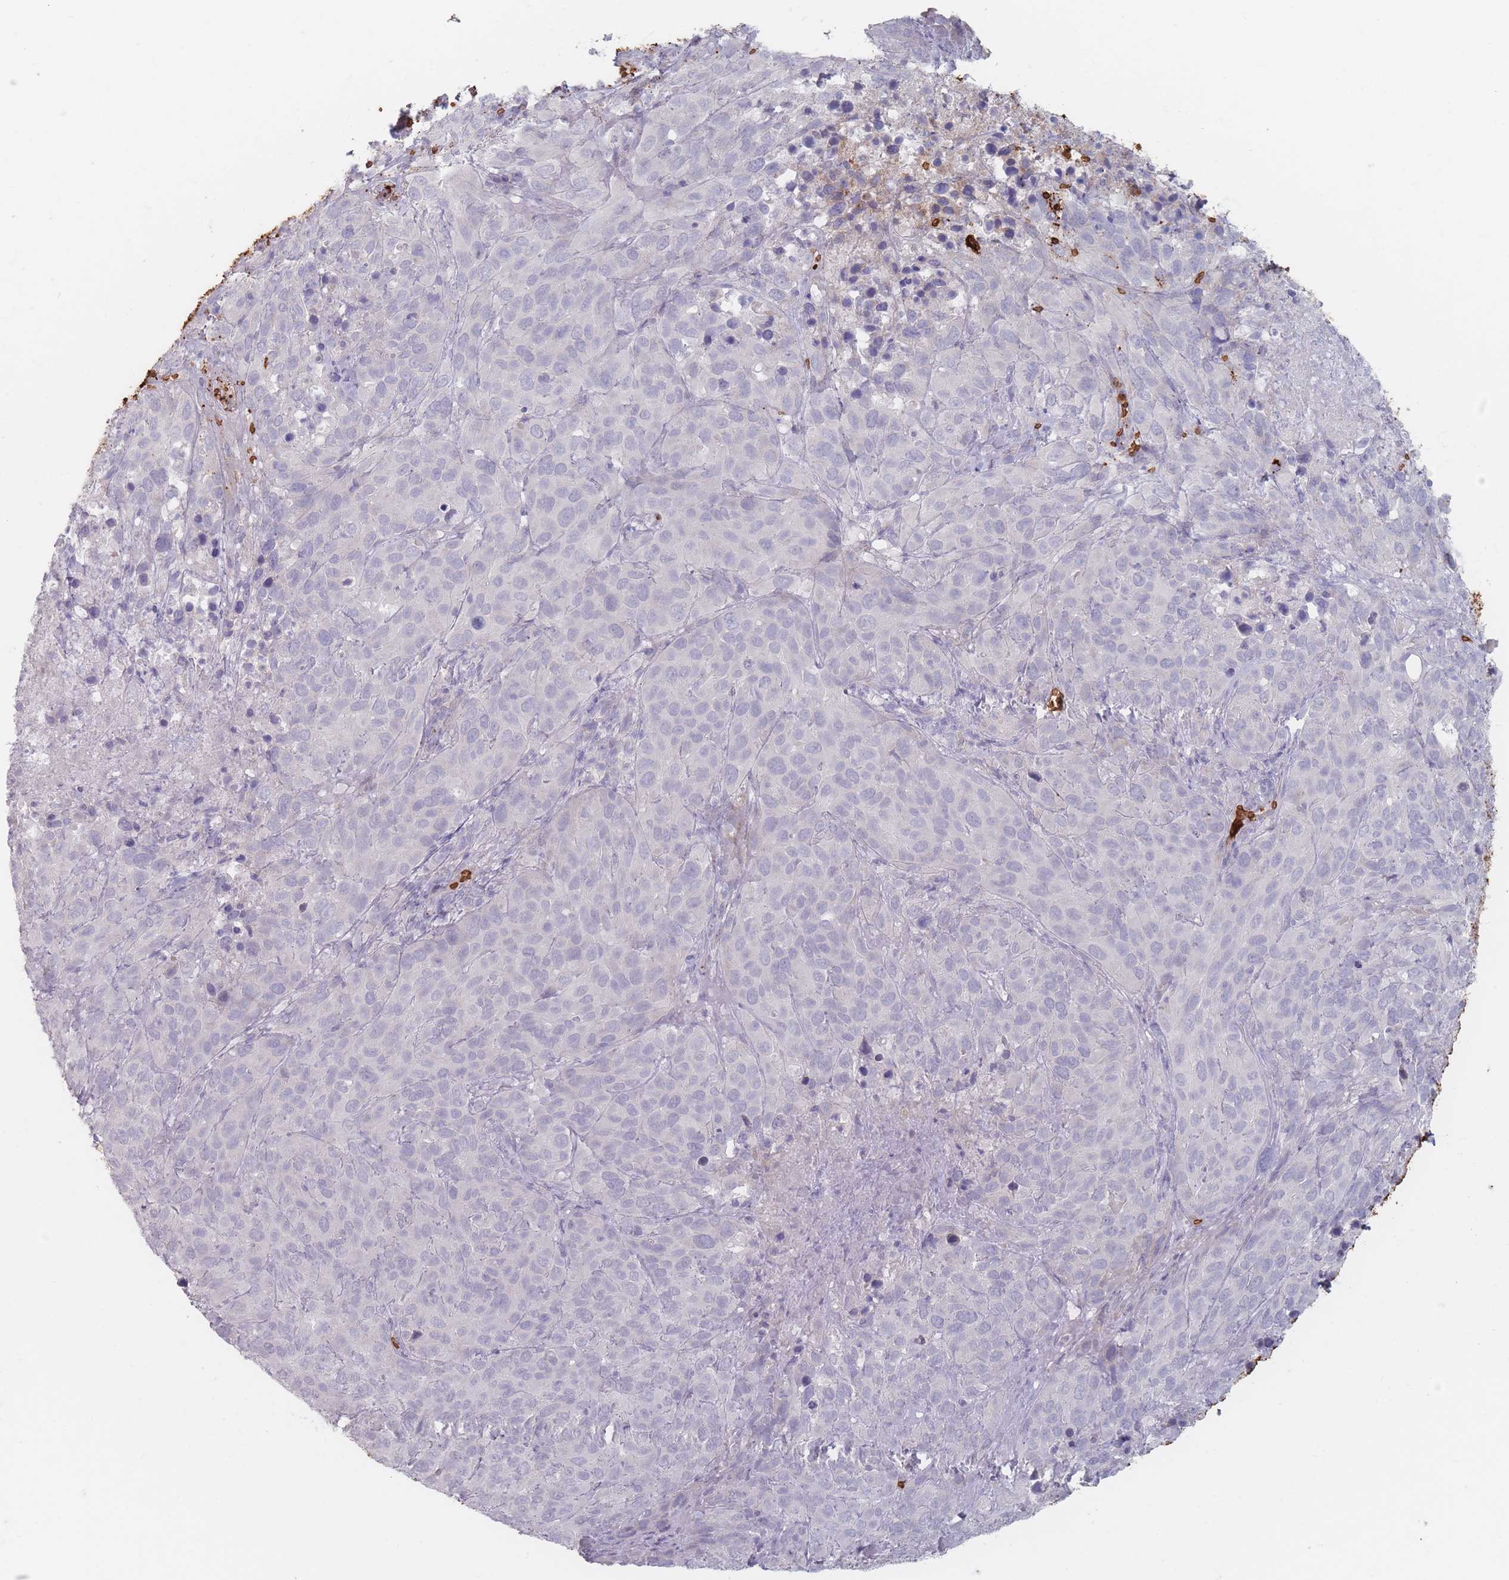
{"staining": {"intensity": "negative", "quantity": "none", "location": "none"}, "tissue": "cervical cancer", "cell_type": "Tumor cells", "image_type": "cancer", "snomed": [{"axis": "morphology", "description": "Squamous cell carcinoma, NOS"}, {"axis": "topography", "description": "Cervix"}], "caption": "High magnification brightfield microscopy of cervical squamous cell carcinoma stained with DAB (brown) and counterstained with hematoxylin (blue): tumor cells show no significant staining.", "gene": "SLC2A6", "patient": {"sex": "female", "age": 51}}